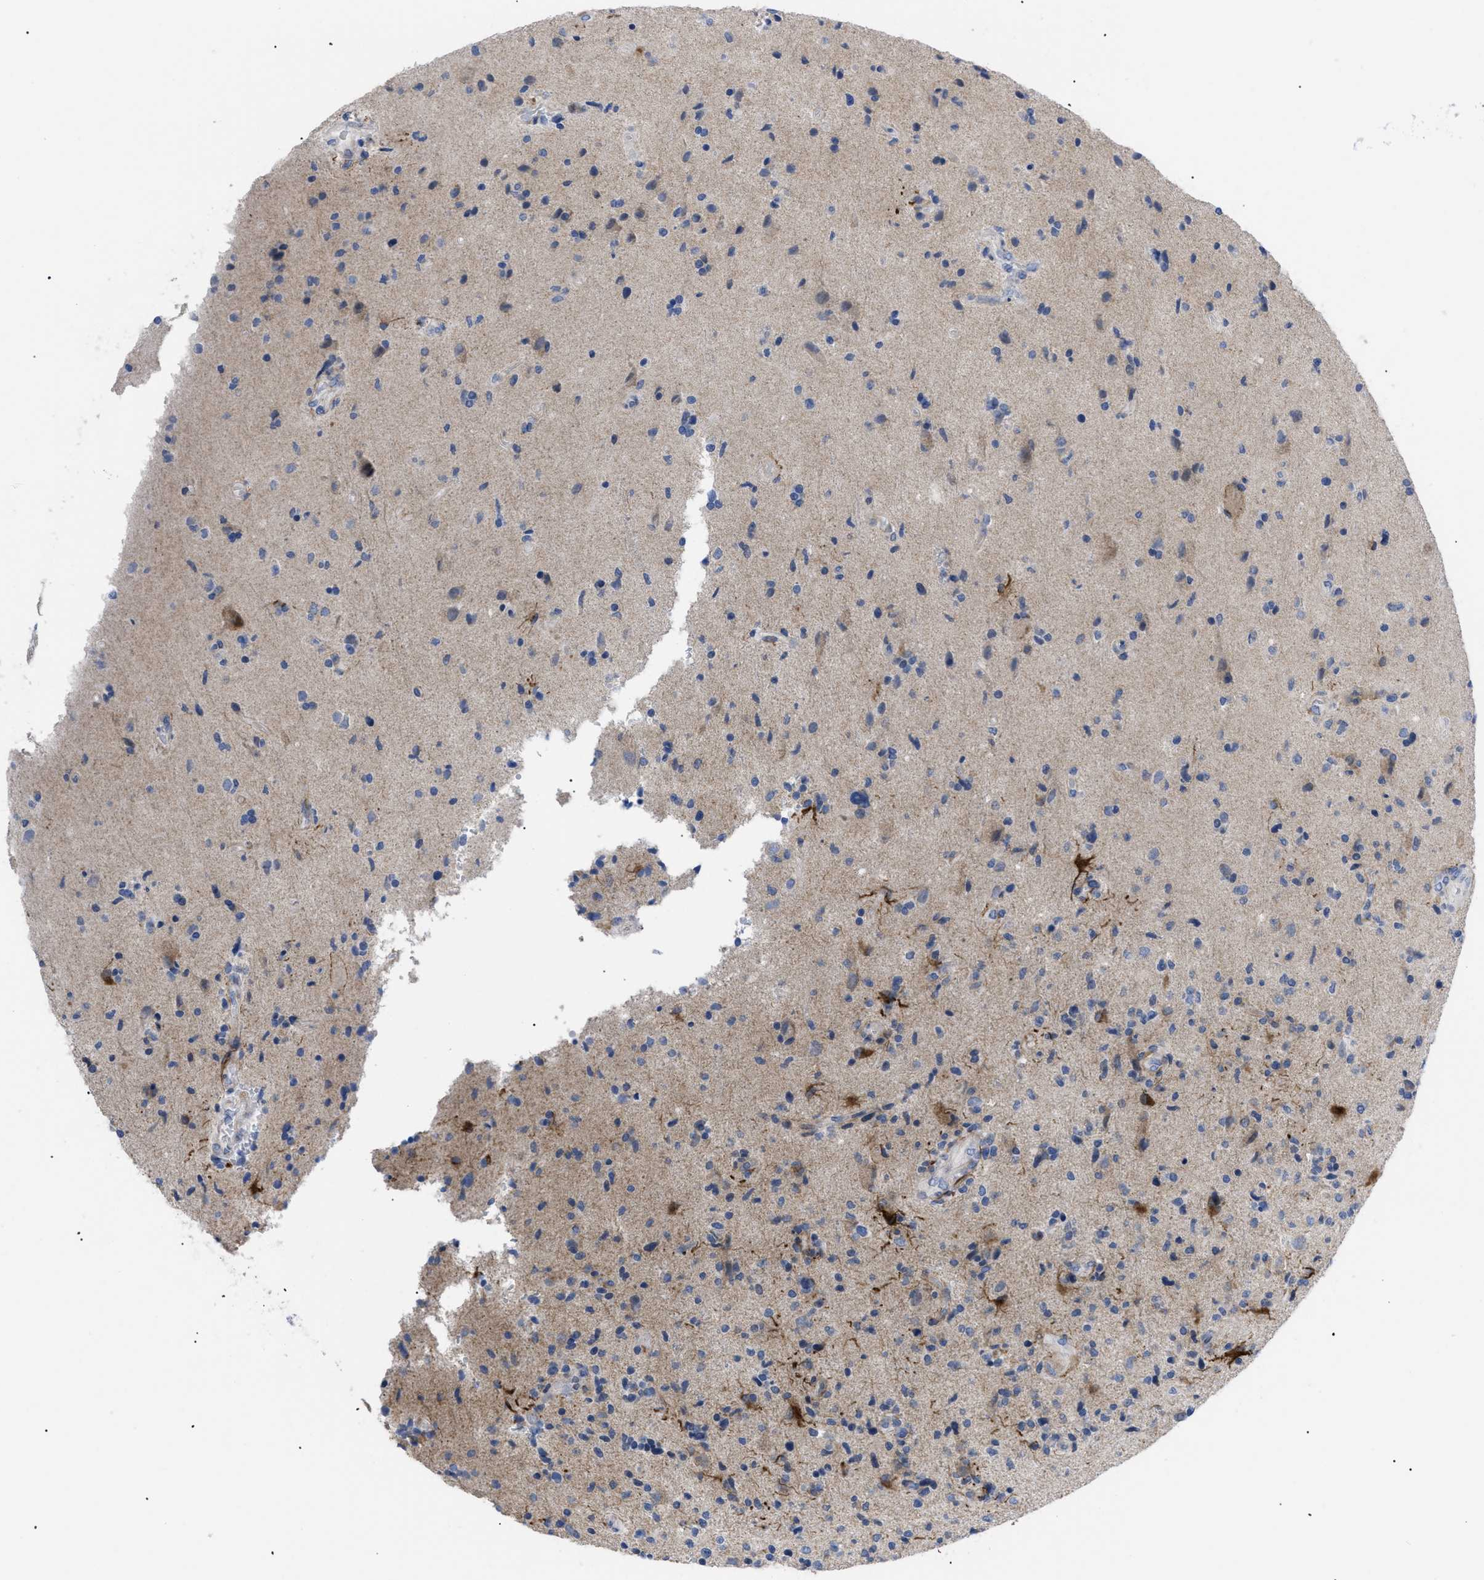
{"staining": {"intensity": "moderate", "quantity": "<25%", "location": "cytoplasmic/membranous"}, "tissue": "glioma", "cell_type": "Tumor cells", "image_type": "cancer", "snomed": [{"axis": "morphology", "description": "Glioma, malignant, High grade"}, {"axis": "topography", "description": "Brain"}], "caption": "A brown stain highlights moderate cytoplasmic/membranous staining of a protein in high-grade glioma (malignant) tumor cells.", "gene": "CAV3", "patient": {"sex": "male", "age": 72}}